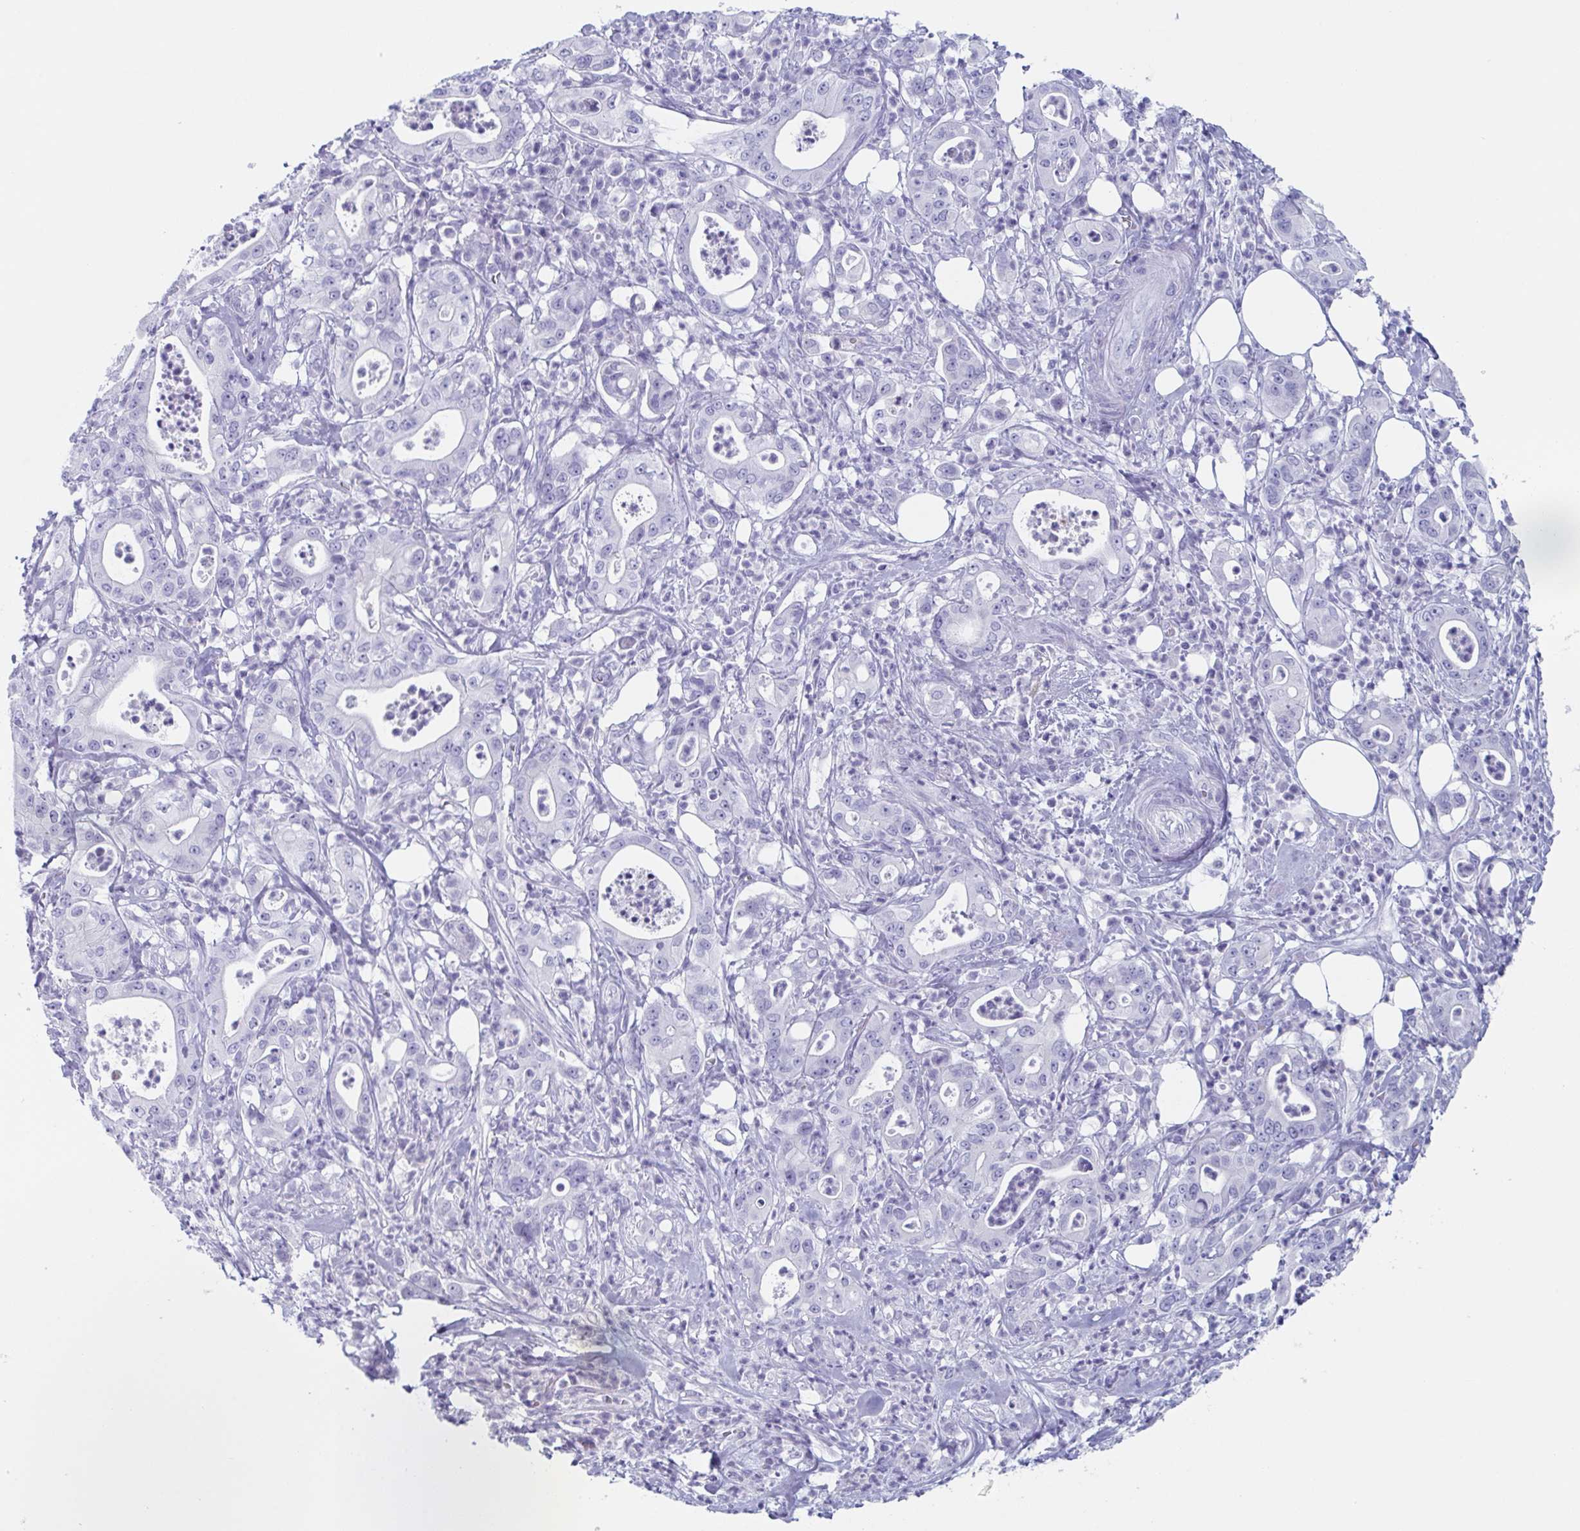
{"staining": {"intensity": "negative", "quantity": "none", "location": "none"}, "tissue": "pancreatic cancer", "cell_type": "Tumor cells", "image_type": "cancer", "snomed": [{"axis": "morphology", "description": "Adenocarcinoma, NOS"}, {"axis": "topography", "description": "Pancreas"}], "caption": "A high-resolution histopathology image shows immunohistochemistry staining of pancreatic adenocarcinoma, which exhibits no significant staining in tumor cells.", "gene": "LYRM2", "patient": {"sex": "male", "age": 71}}